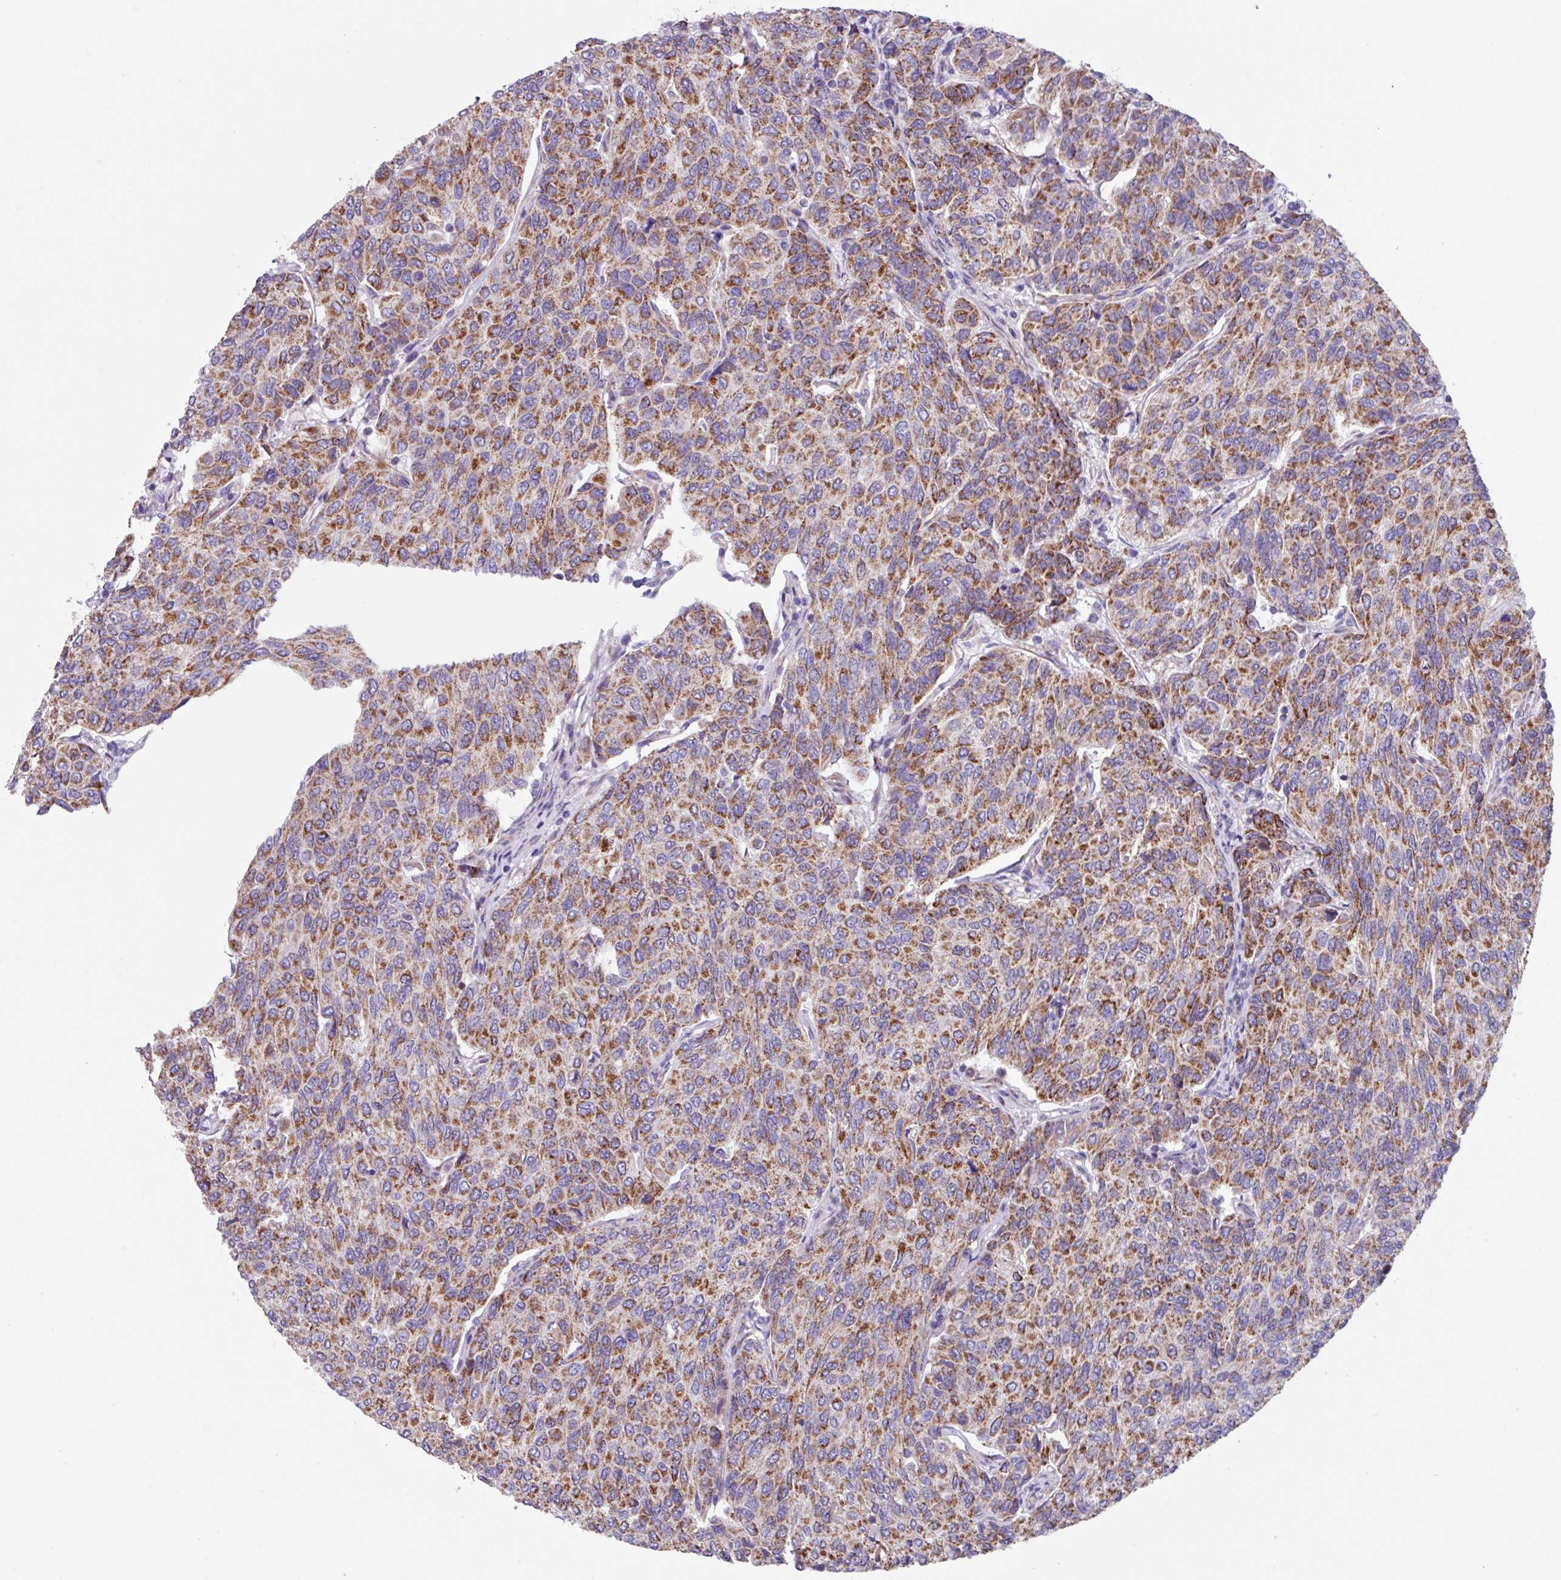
{"staining": {"intensity": "moderate", "quantity": ">75%", "location": "cytoplasmic/membranous"}, "tissue": "breast cancer", "cell_type": "Tumor cells", "image_type": "cancer", "snomed": [{"axis": "morphology", "description": "Duct carcinoma"}, {"axis": "topography", "description": "Breast"}], "caption": "High-magnification brightfield microscopy of infiltrating ductal carcinoma (breast) stained with DAB (3,3'-diaminobenzidine) (brown) and counterstained with hematoxylin (blue). tumor cells exhibit moderate cytoplasmic/membranous positivity is present in about>75% of cells.", "gene": "OTULIN", "patient": {"sex": "female", "age": 55}}